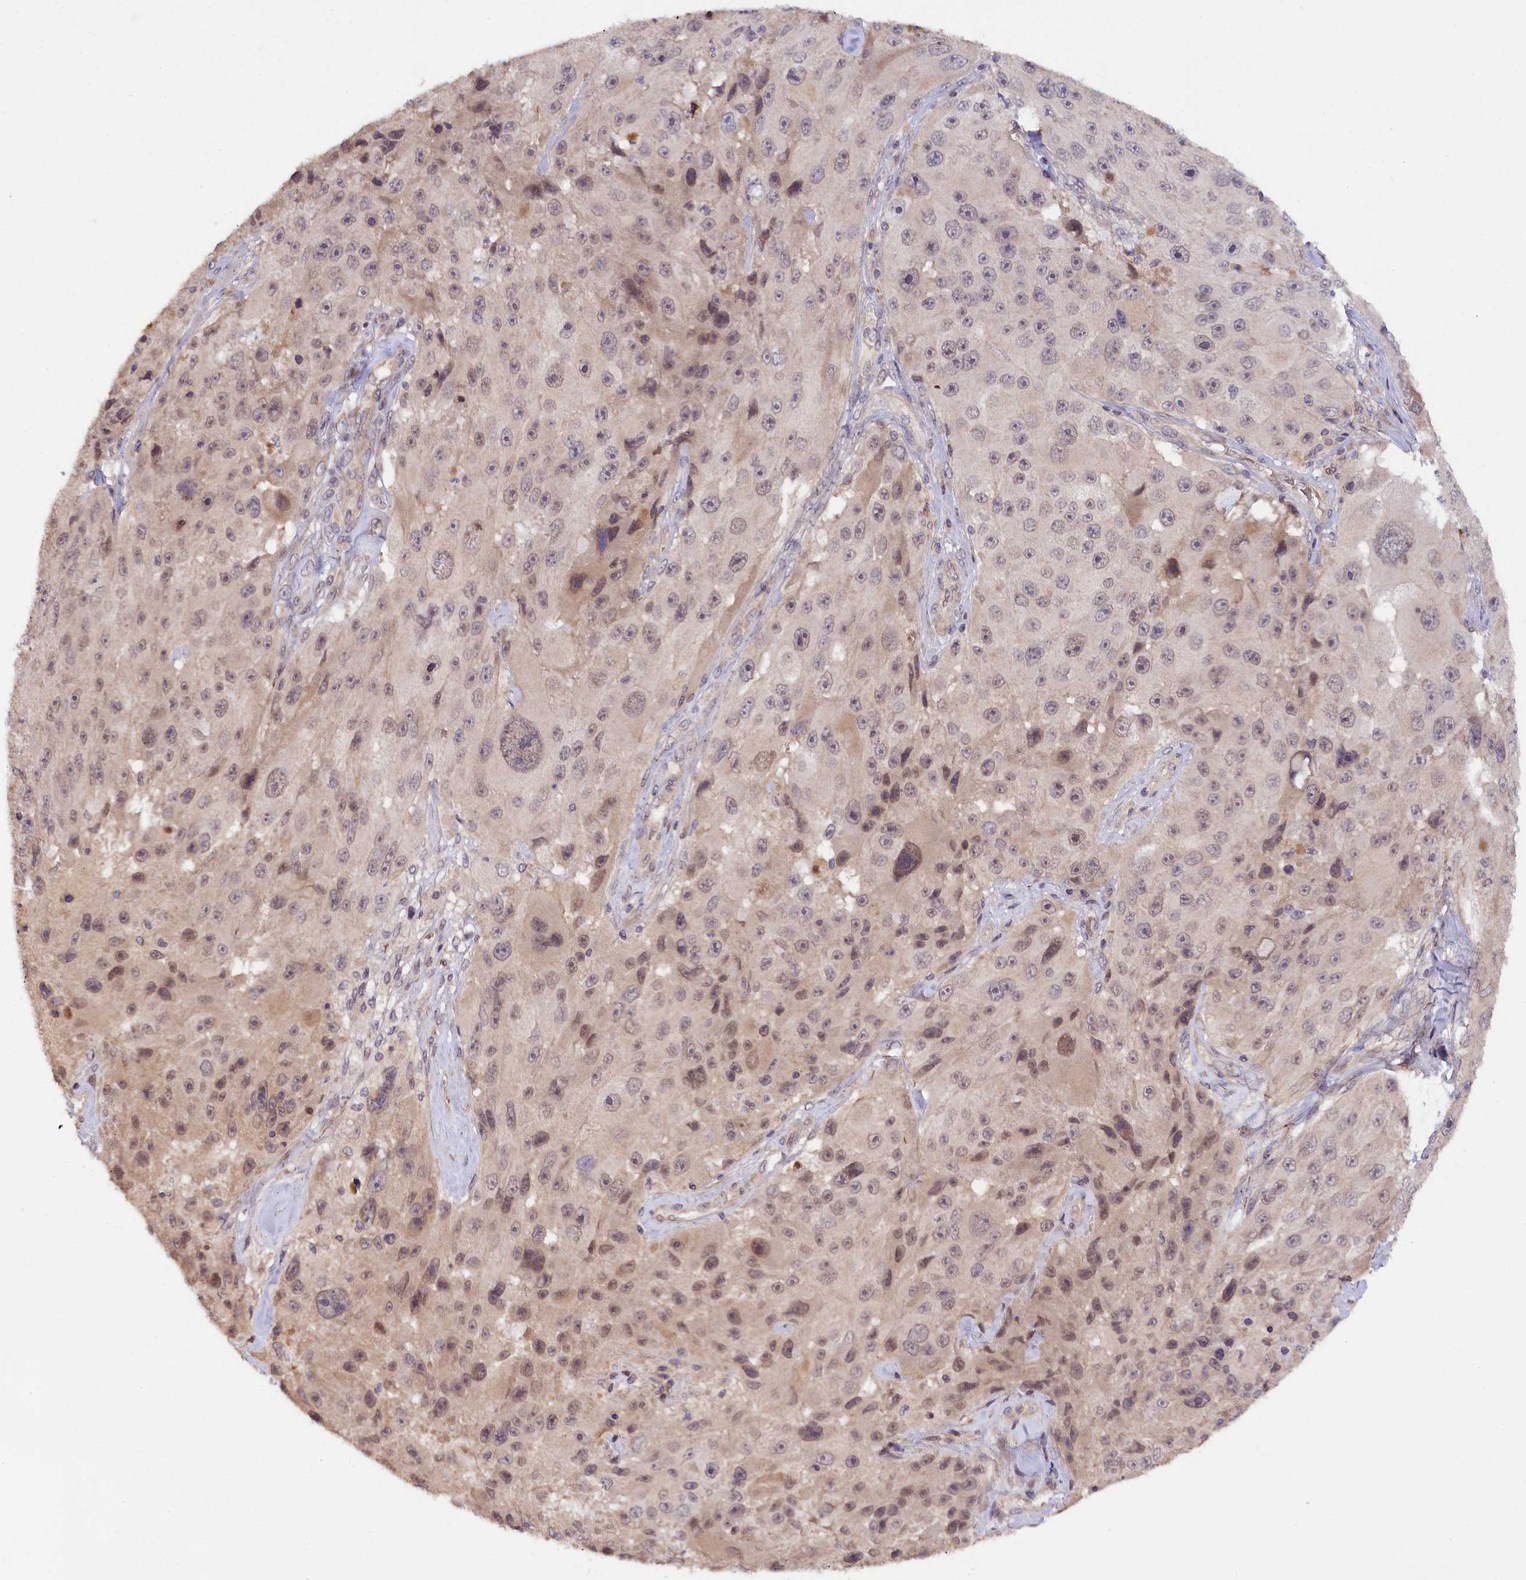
{"staining": {"intensity": "weak", "quantity": "25%-75%", "location": "nuclear"}, "tissue": "melanoma", "cell_type": "Tumor cells", "image_type": "cancer", "snomed": [{"axis": "morphology", "description": "Malignant melanoma, Metastatic site"}, {"axis": "topography", "description": "Lymph node"}], "caption": "Immunohistochemistry (DAB) staining of human malignant melanoma (metastatic site) reveals weak nuclear protein staining in about 25%-75% of tumor cells. The staining was performed using DAB to visualize the protein expression in brown, while the nuclei were stained in blue with hematoxylin (Magnification: 20x).", "gene": "ZNF480", "patient": {"sex": "male", "age": 62}}